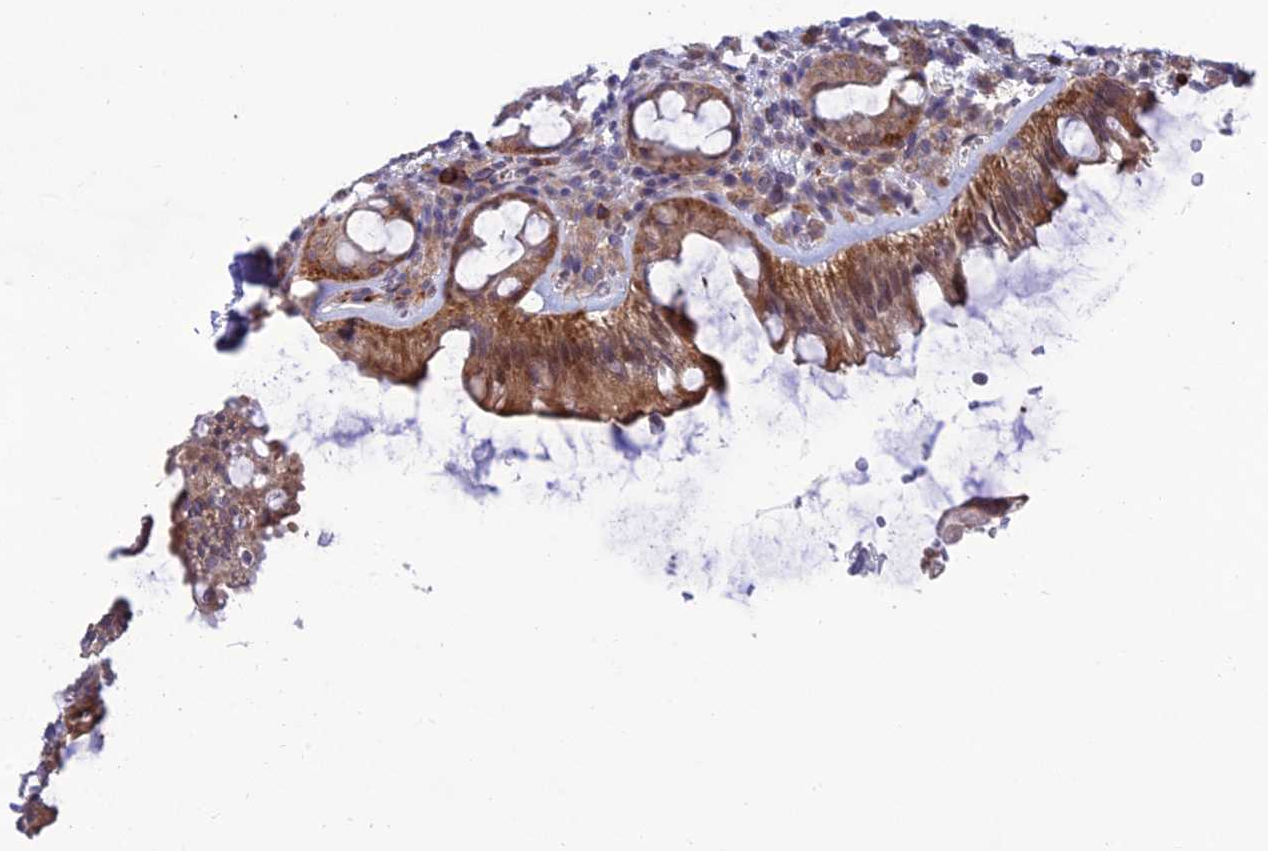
{"staining": {"intensity": "moderate", "quantity": ">75%", "location": "cytoplasmic/membranous,nuclear"}, "tissue": "rectum", "cell_type": "Glandular cells", "image_type": "normal", "snomed": [{"axis": "morphology", "description": "Normal tissue, NOS"}, {"axis": "topography", "description": "Rectum"}], "caption": "Protein staining demonstrates moderate cytoplasmic/membranous,nuclear expression in approximately >75% of glandular cells in normal rectum.", "gene": "FAM76A", "patient": {"sex": "female", "age": 57}}